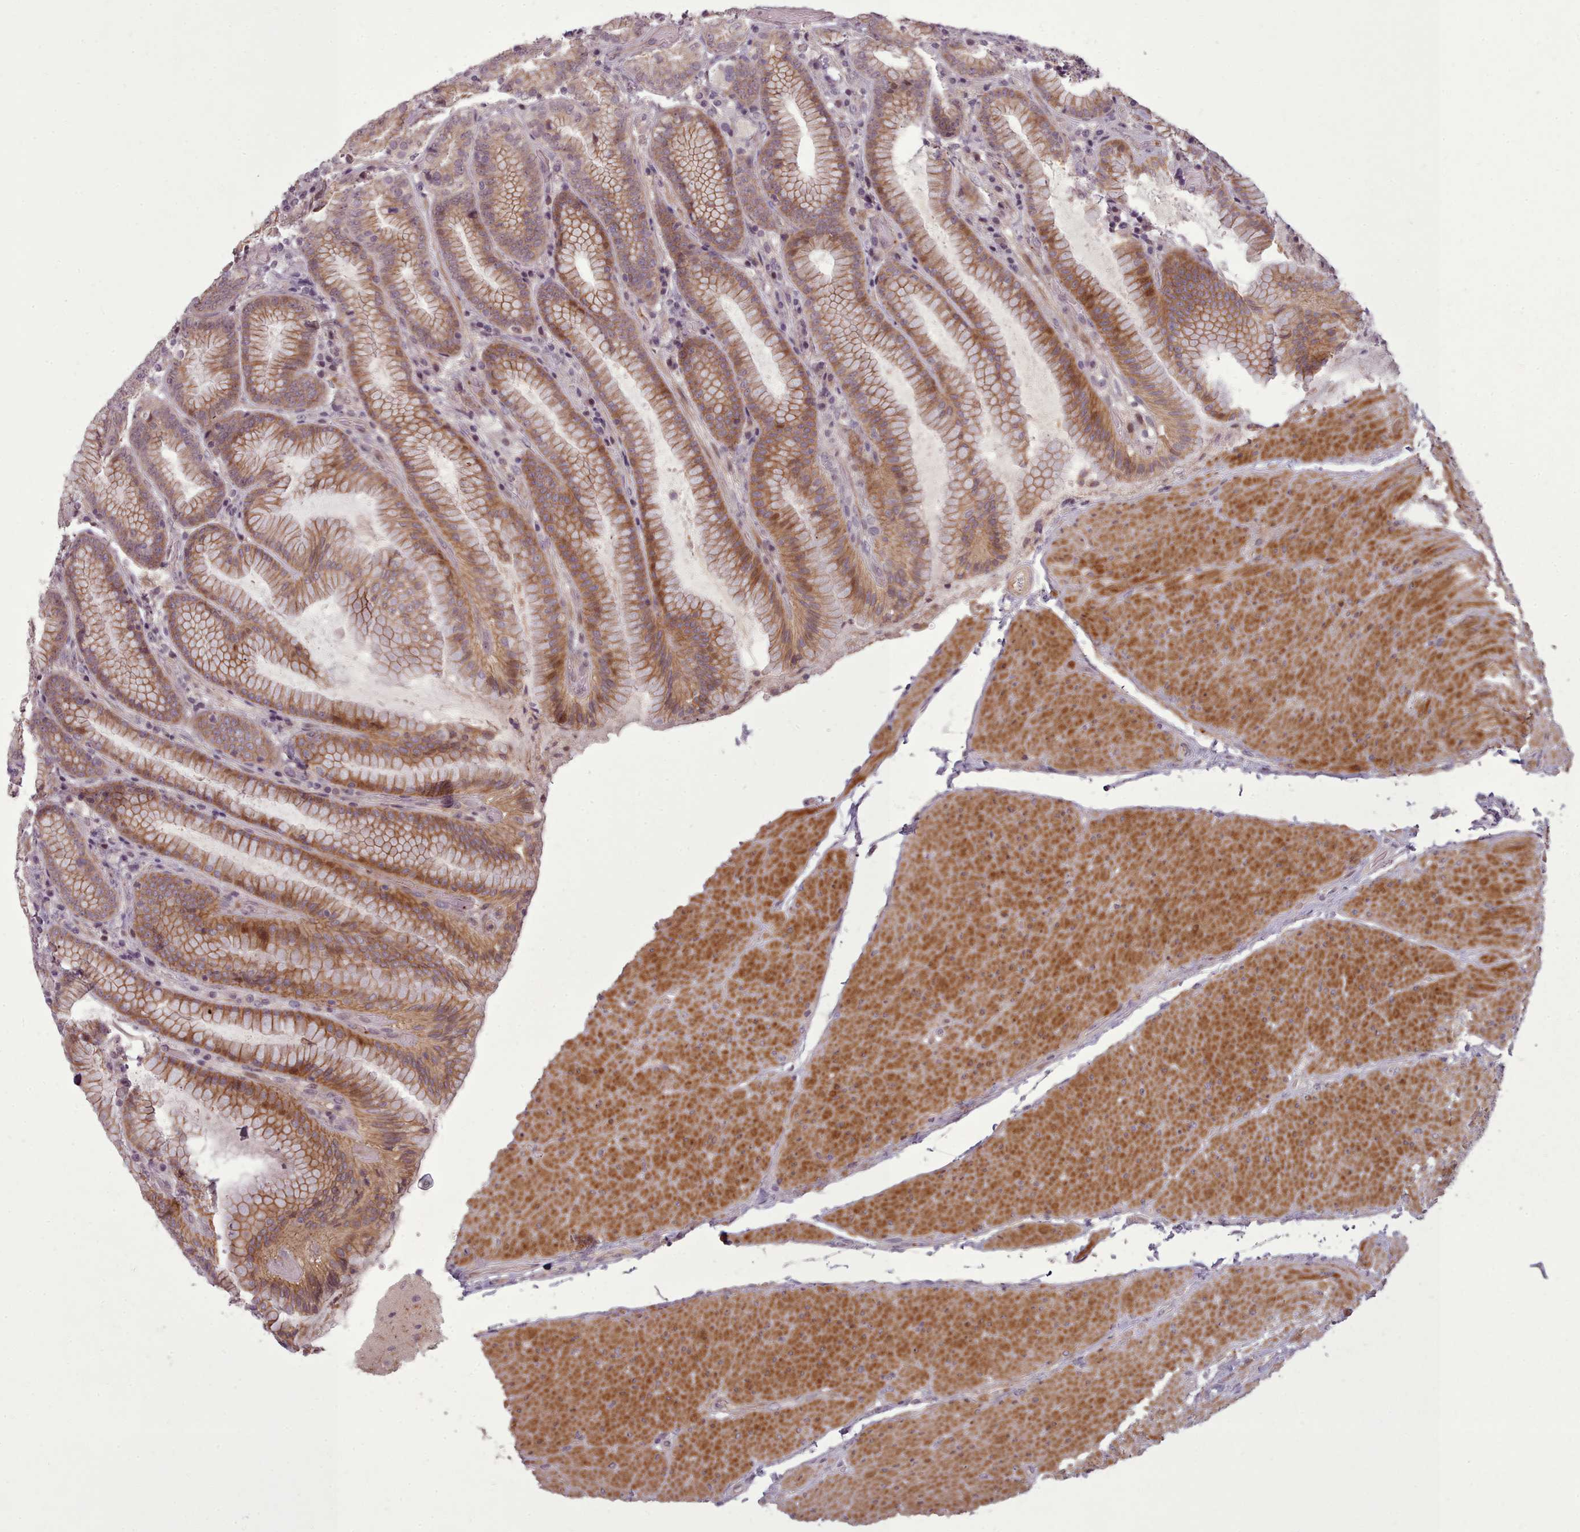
{"staining": {"intensity": "moderate", "quantity": ">75%", "location": "cytoplasmic/membranous"}, "tissue": "stomach", "cell_type": "Glandular cells", "image_type": "normal", "snomed": [{"axis": "morphology", "description": "Normal tissue, NOS"}, {"axis": "topography", "description": "Stomach, upper"}, {"axis": "topography", "description": "Stomach, lower"}], "caption": "Protein expression analysis of benign human stomach reveals moderate cytoplasmic/membranous staining in about >75% of glandular cells.", "gene": "LEFTY1", "patient": {"sex": "female", "age": 76}}